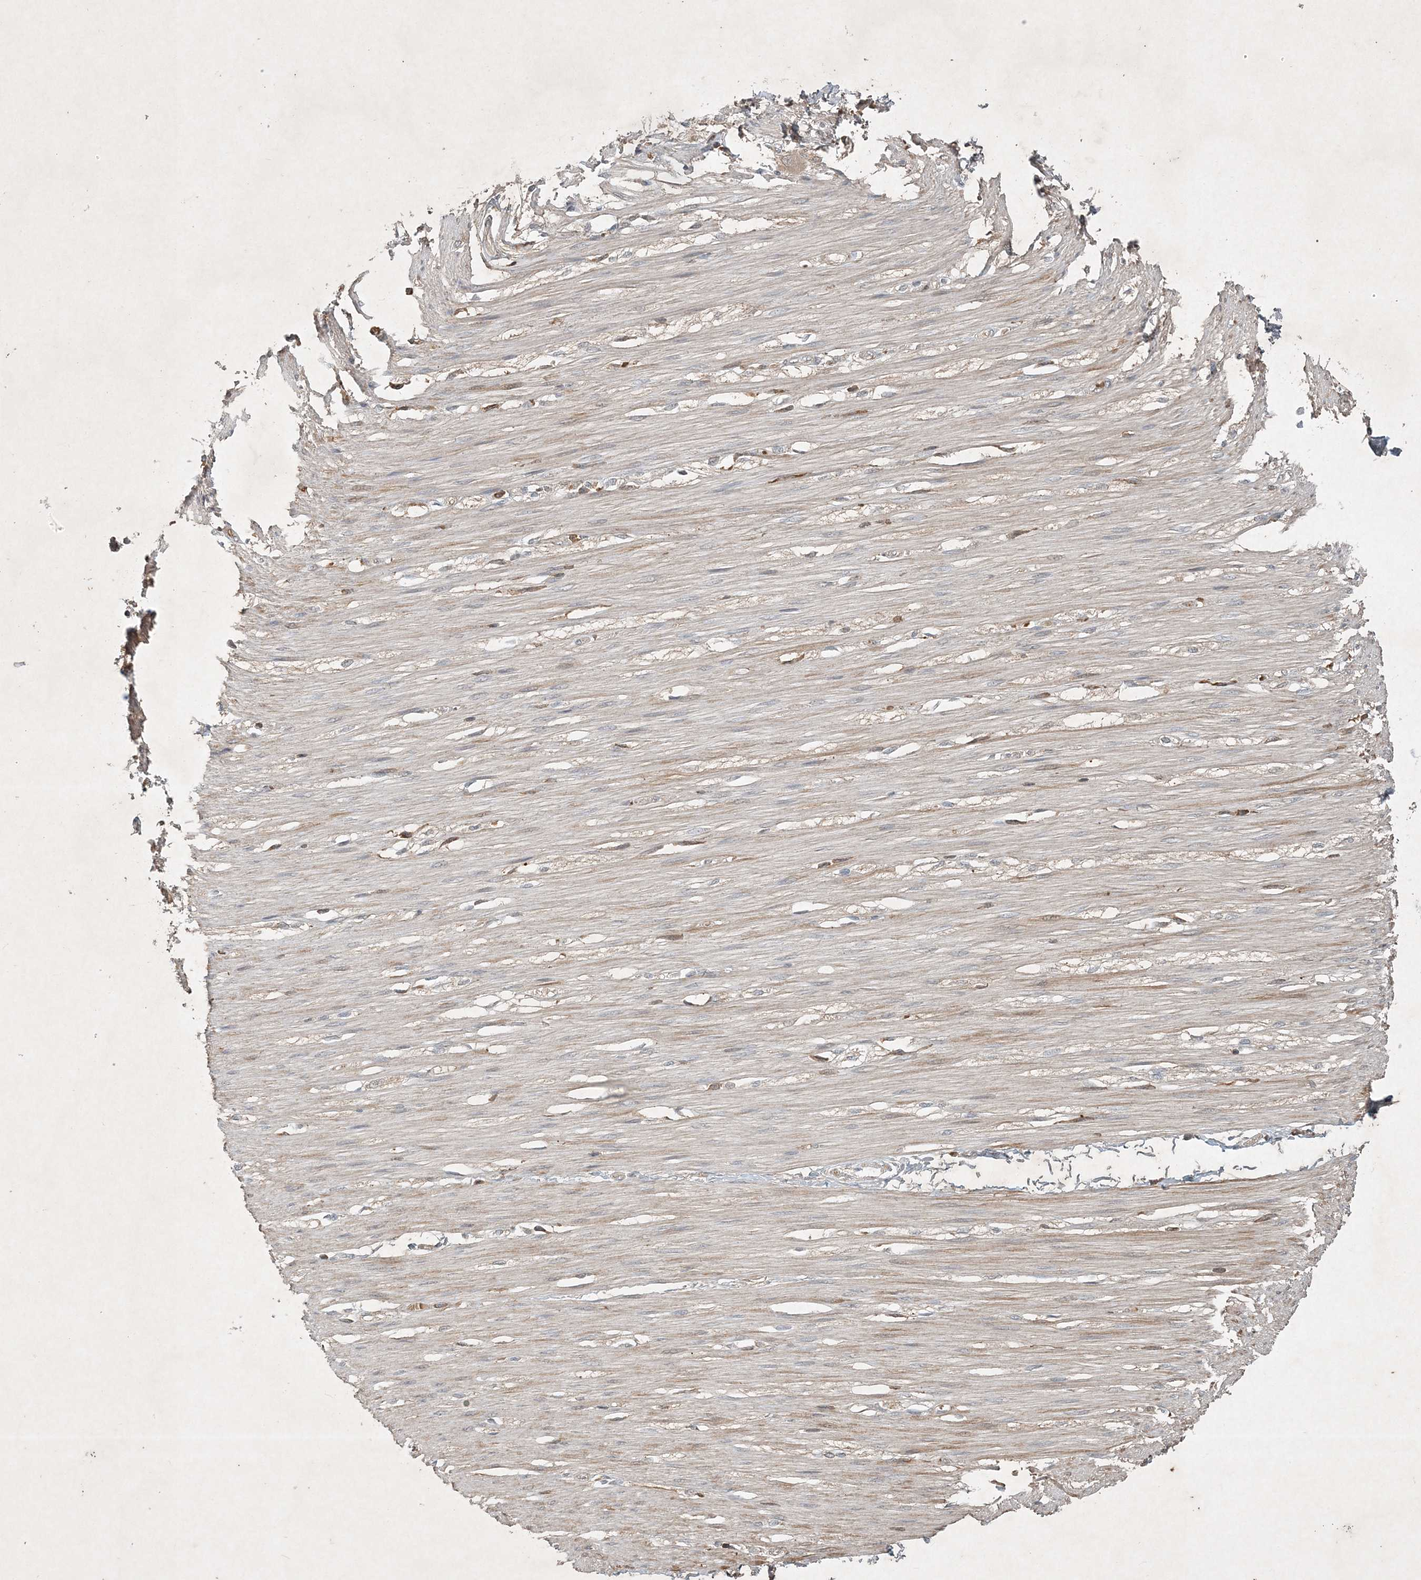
{"staining": {"intensity": "negative", "quantity": "none", "location": "none"}, "tissue": "smooth muscle", "cell_type": "Smooth muscle cells", "image_type": "normal", "snomed": [{"axis": "morphology", "description": "Normal tissue, NOS"}, {"axis": "morphology", "description": "Adenocarcinoma, NOS"}, {"axis": "topography", "description": "Colon"}, {"axis": "topography", "description": "Peripheral nerve tissue"}], "caption": "The immunohistochemistry (IHC) micrograph has no significant expression in smooth muscle cells of smooth muscle.", "gene": "TNFAIP6", "patient": {"sex": "male", "age": 14}}